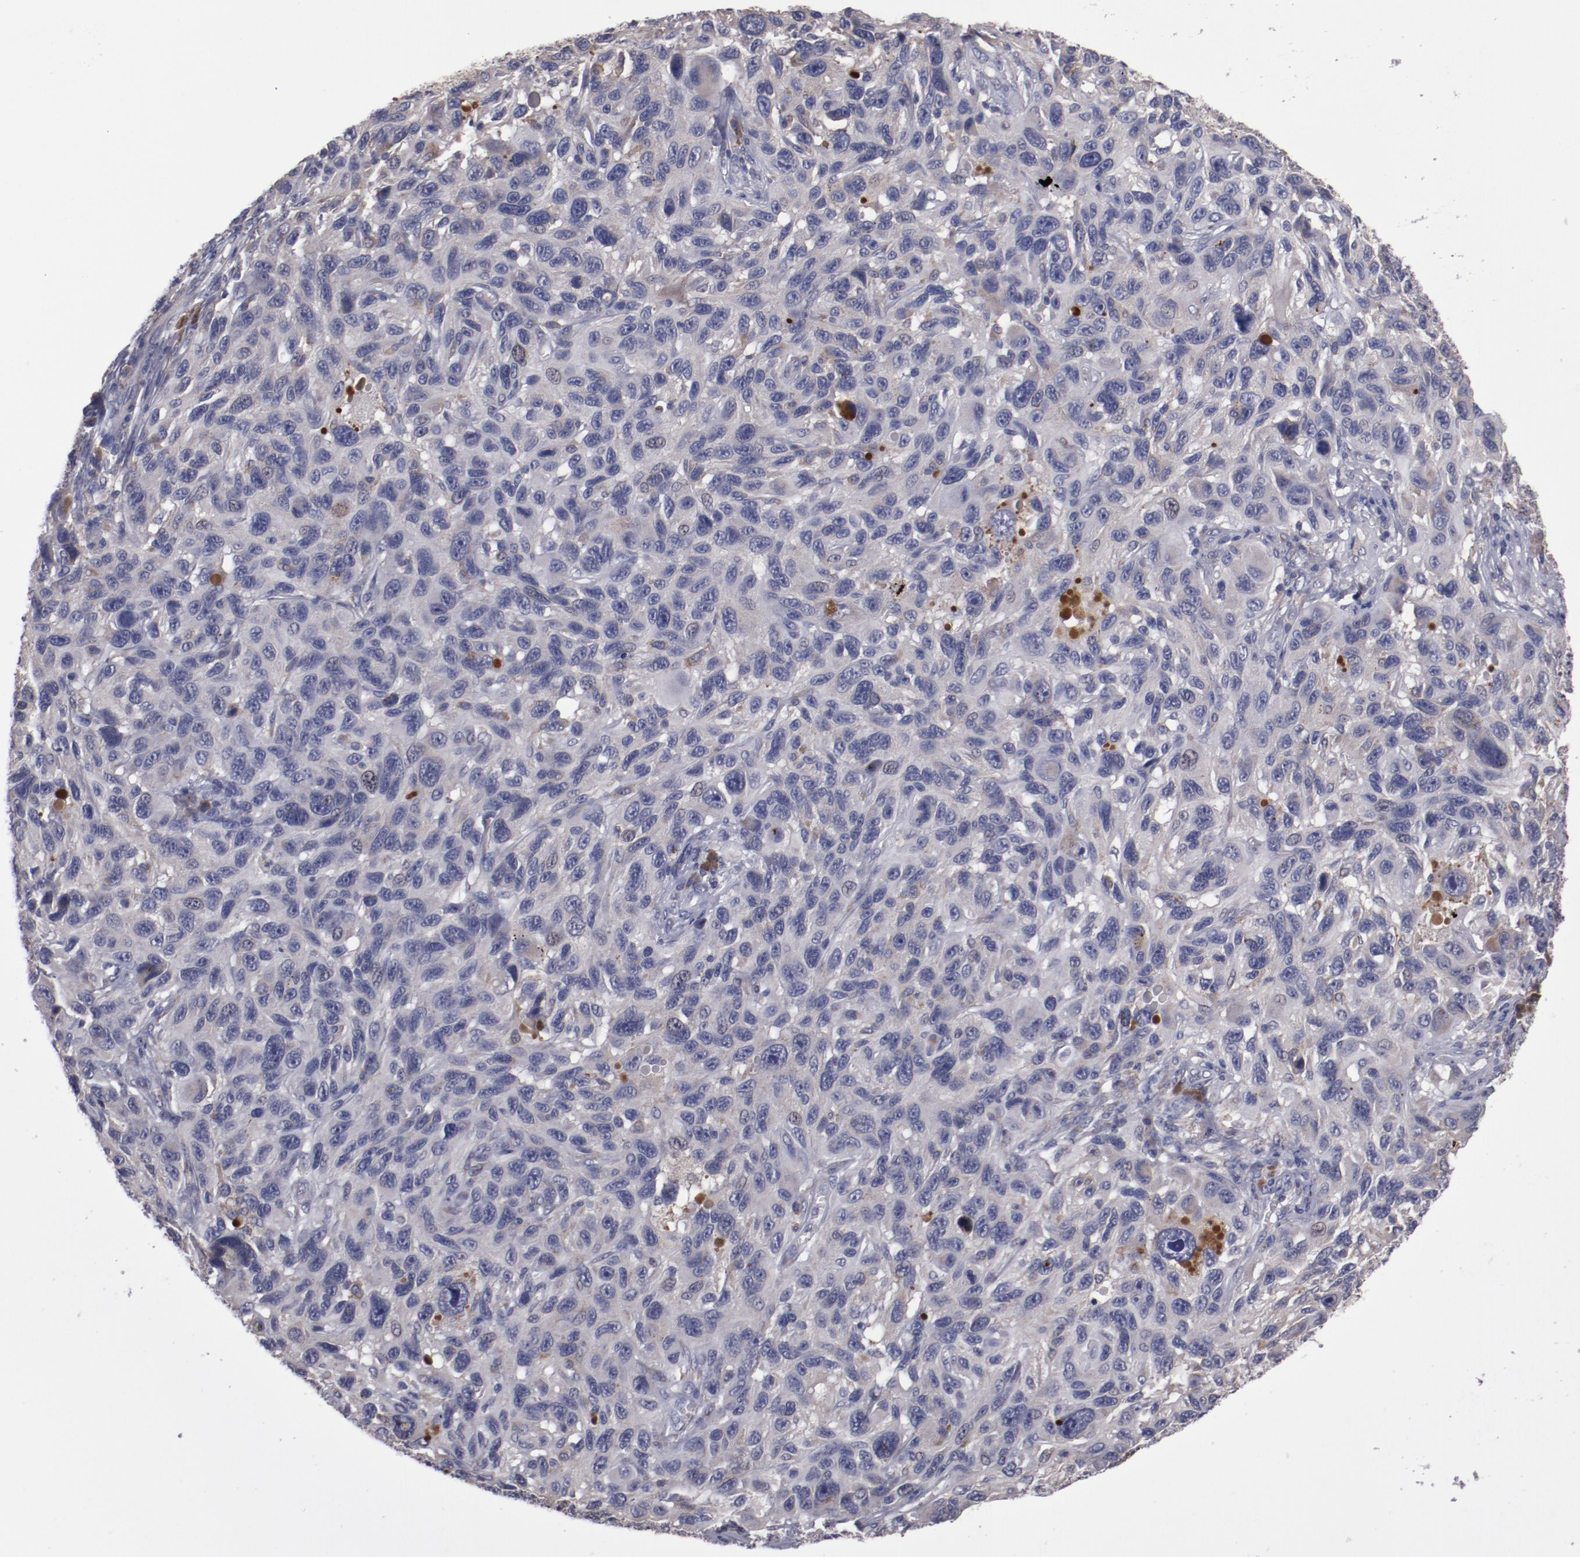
{"staining": {"intensity": "weak", "quantity": "25%-75%", "location": "cytoplasmic/membranous"}, "tissue": "melanoma", "cell_type": "Tumor cells", "image_type": "cancer", "snomed": [{"axis": "morphology", "description": "Malignant melanoma, NOS"}, {"axis": "topography", "description": "Skin"}], "caption": "Immunohistochemical staining of melanoma displays low levels of weak cytoplasmic/membranous protein staining in about 25%-75% of tumor cells.", "gene": "IL12A", "patient": {"sex": "male", "age": 53}}